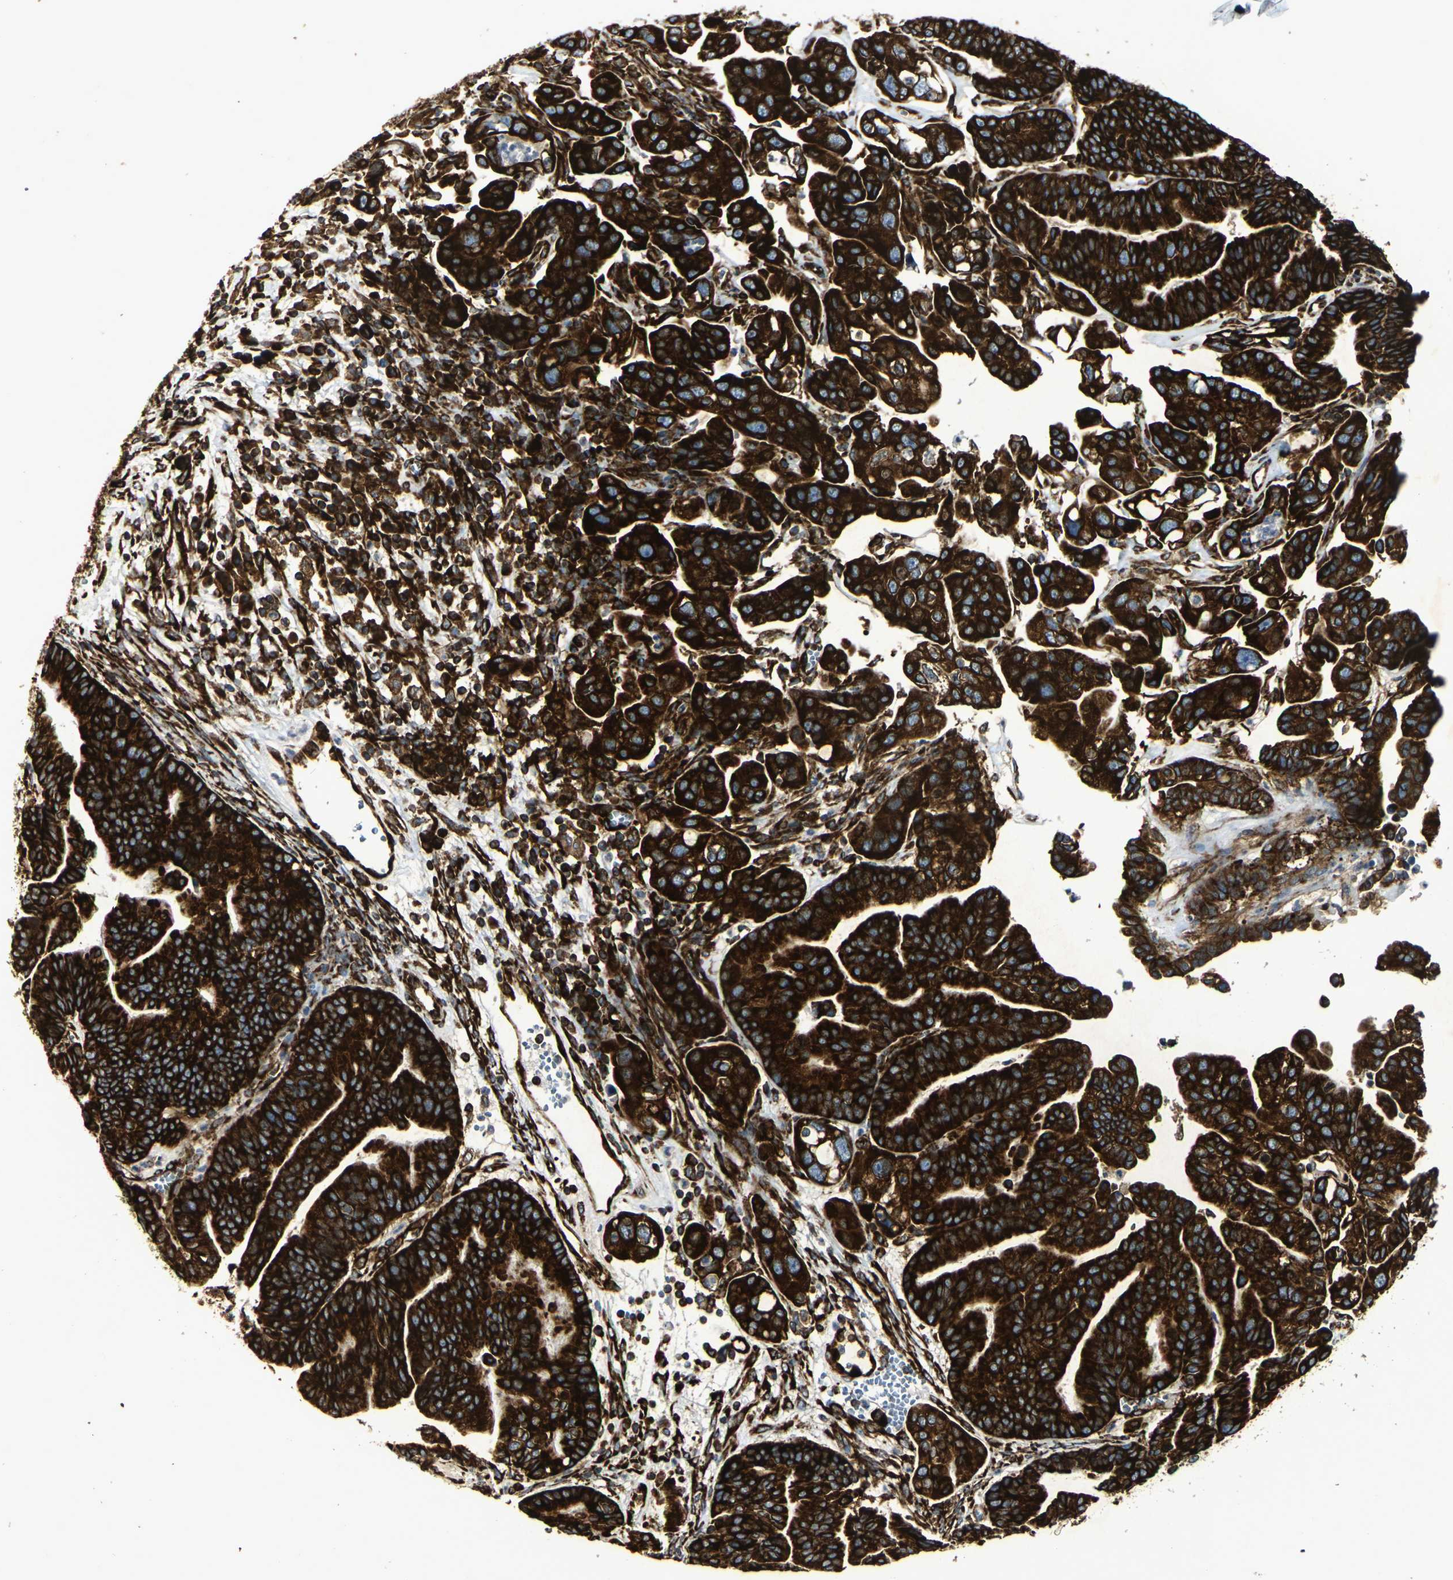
{"staining": {"intensity": "strong", "quantity": ">75%", "location": "cytoplasmic/membranous"}, "tissue": "ovarian cancer", "cell_type": "Tumor cells", "image_type": "cancer", "snomed": [{"axis": "morphology", "description": "Cystadenocarcinoma, serous, NOS"}, {"axis": "topography", "description": "Ovary"}], "caption": "There is high levels of strong cytoplasmic/membranous positivity in tumor cells of ovarian cancer (serous cystadenocarcinoma), as demonstrated by immunohistochemical staining (brown color).", "gene": "MARCHF2", "patient": {"sex": "female", "age": 56}}